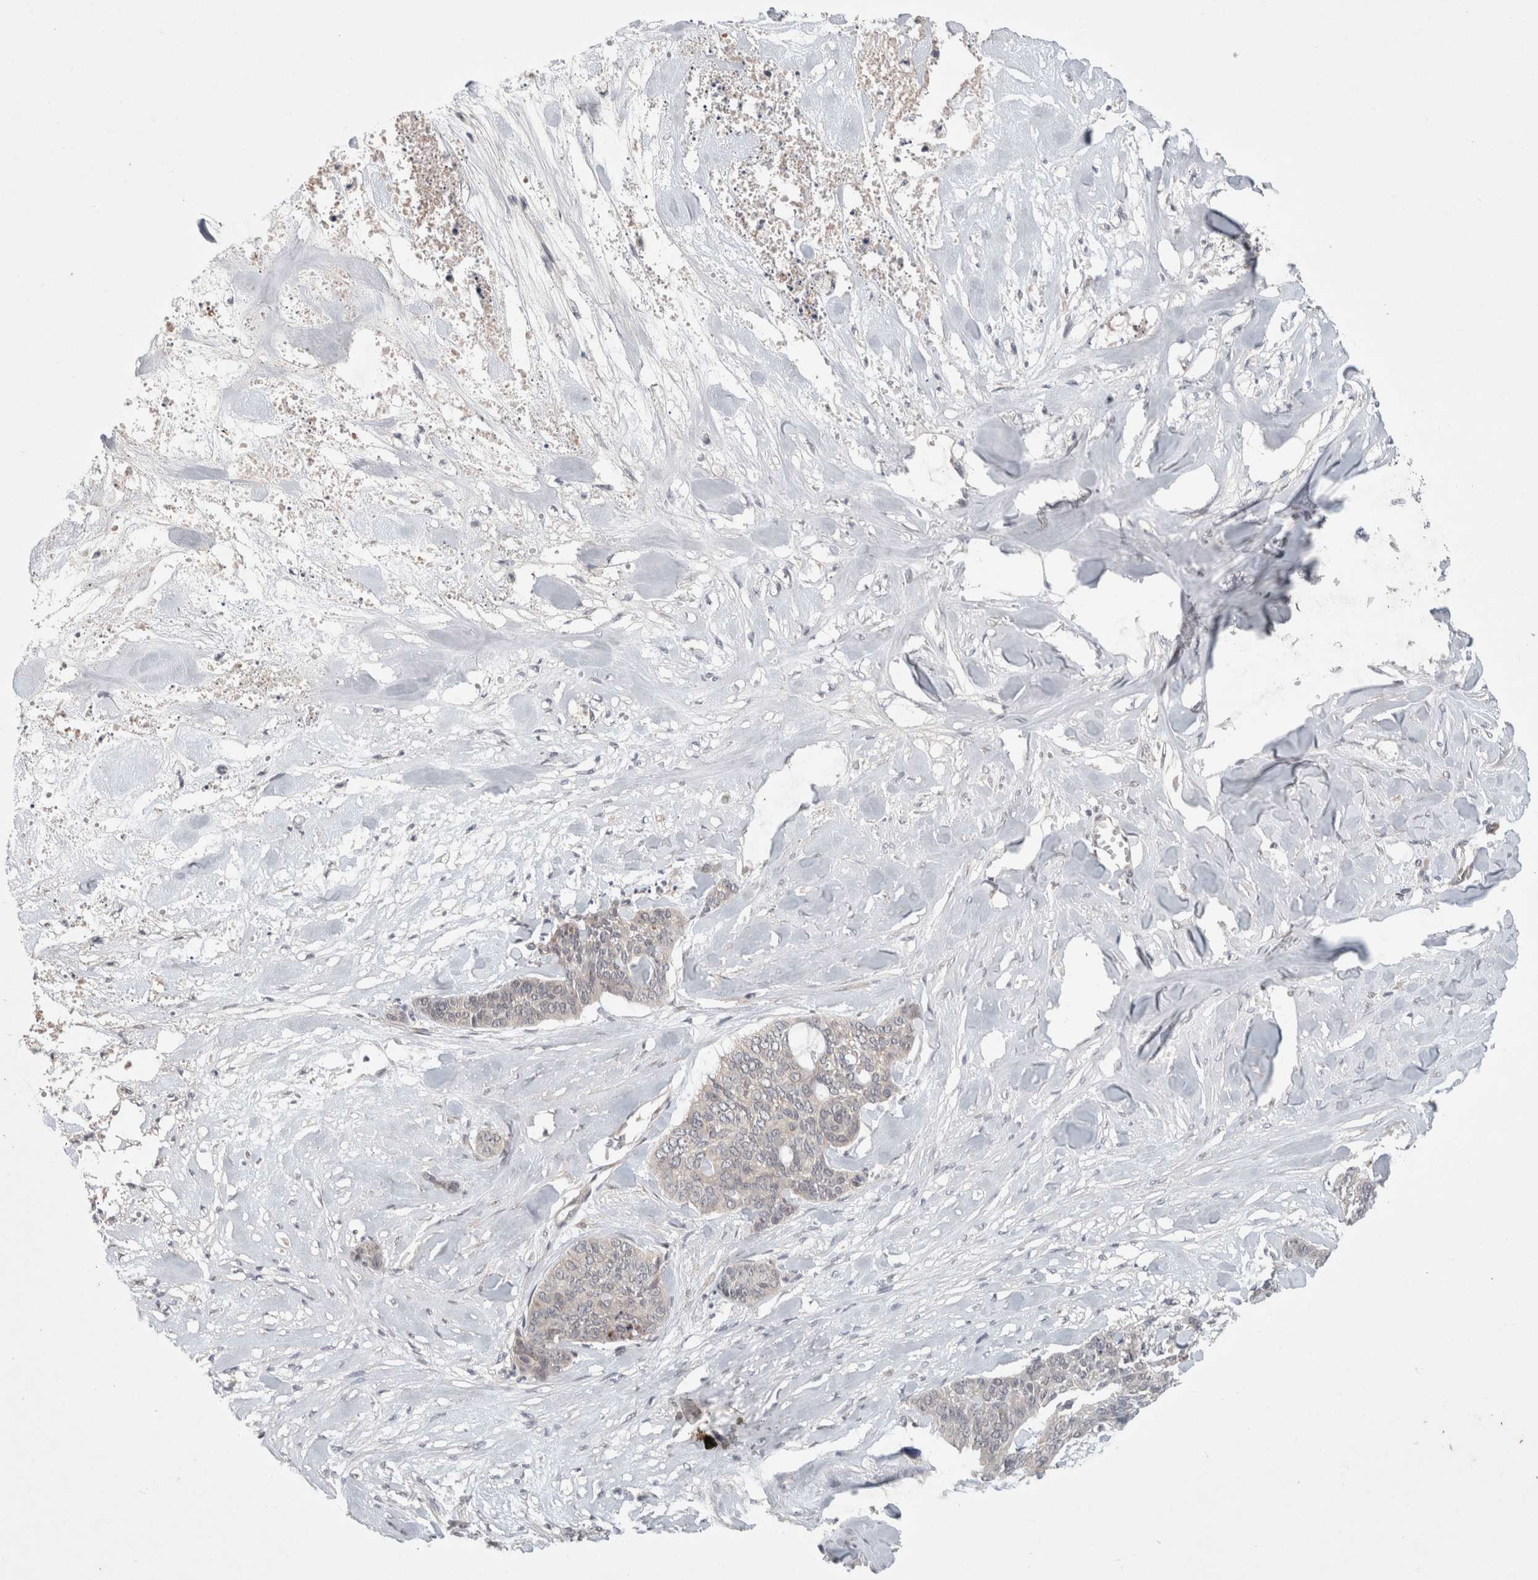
{"staining": {"intensity": "weak", "quantity": "<25%", "location": "cytoplasmic/membranous"}, "tissue": "skin cancer", "cell_type": "Tumor cells", "image_type": "cancer", "snomed": [{"axis": "morphology", "description": "Basal cell carcinoma"}, {"axis": "topography", "description": "Skin"}], "caption": "IHC of human skin cancer (basal cell carcinoma) exhibits no staining in tumor cells.", "gene": "RASAL2", "patient": {"sex": "female", "age": 64}}